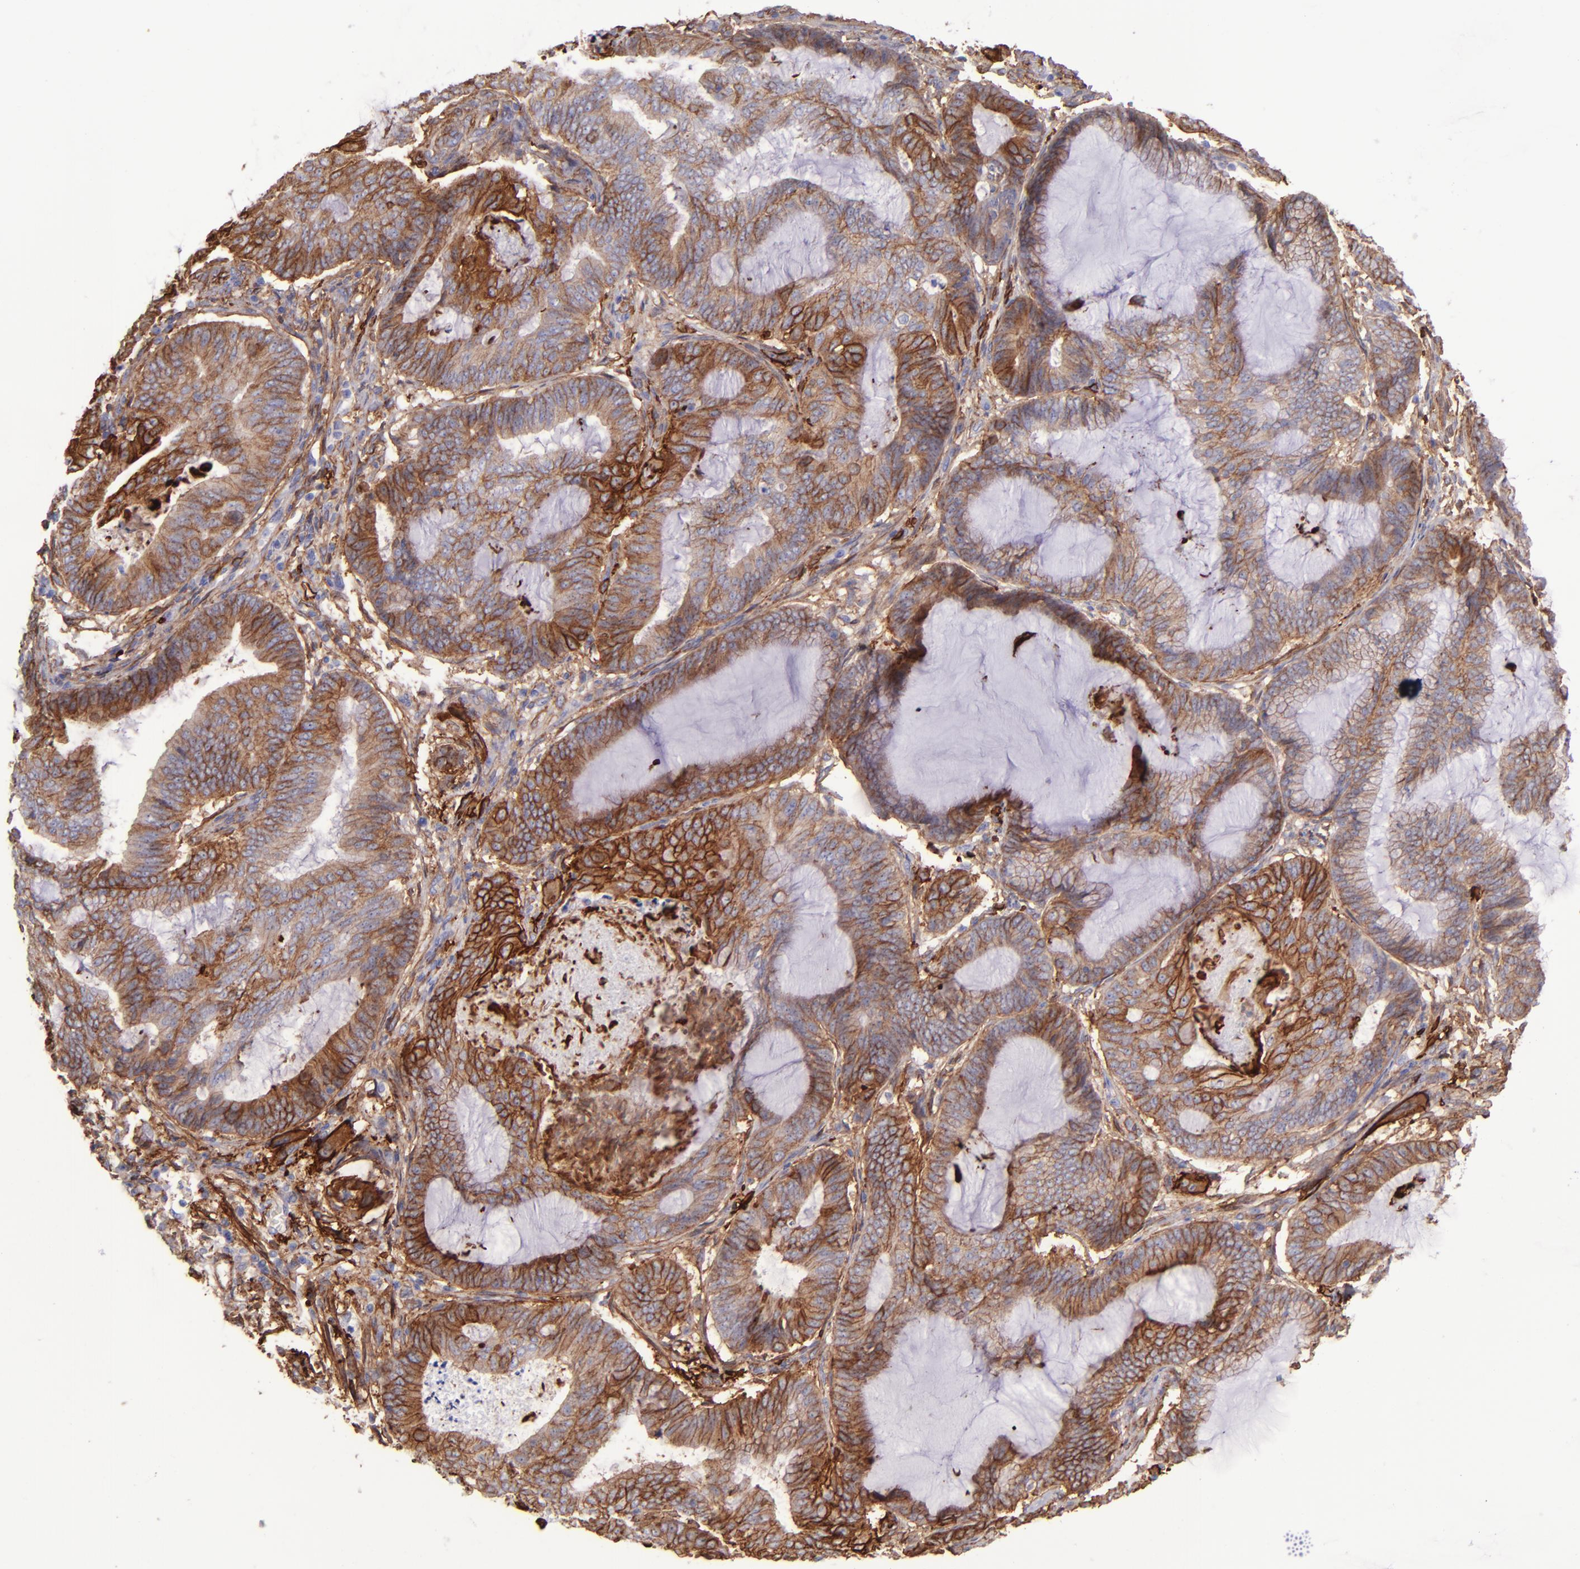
{"staining": {"intensity": "moderate", "quantity": ">75%", "location": "cytoplasmic/membranous"}, "tissue": "endometrial cancer", "cell_type": "Tumor cells", "image_type": "cancer", "snomed": [{"axis": "morphology", "description": "Adenocarcinoma, NOS"}, {"axis": "topography", "description": "Endometrium"}], "caption": "Endometrial adenocarcinoma stained with a protein marker reveals moderate staining in tumor cells.", "gene": "ITGAV", "patient": {"sex": "female", "age": 63}}